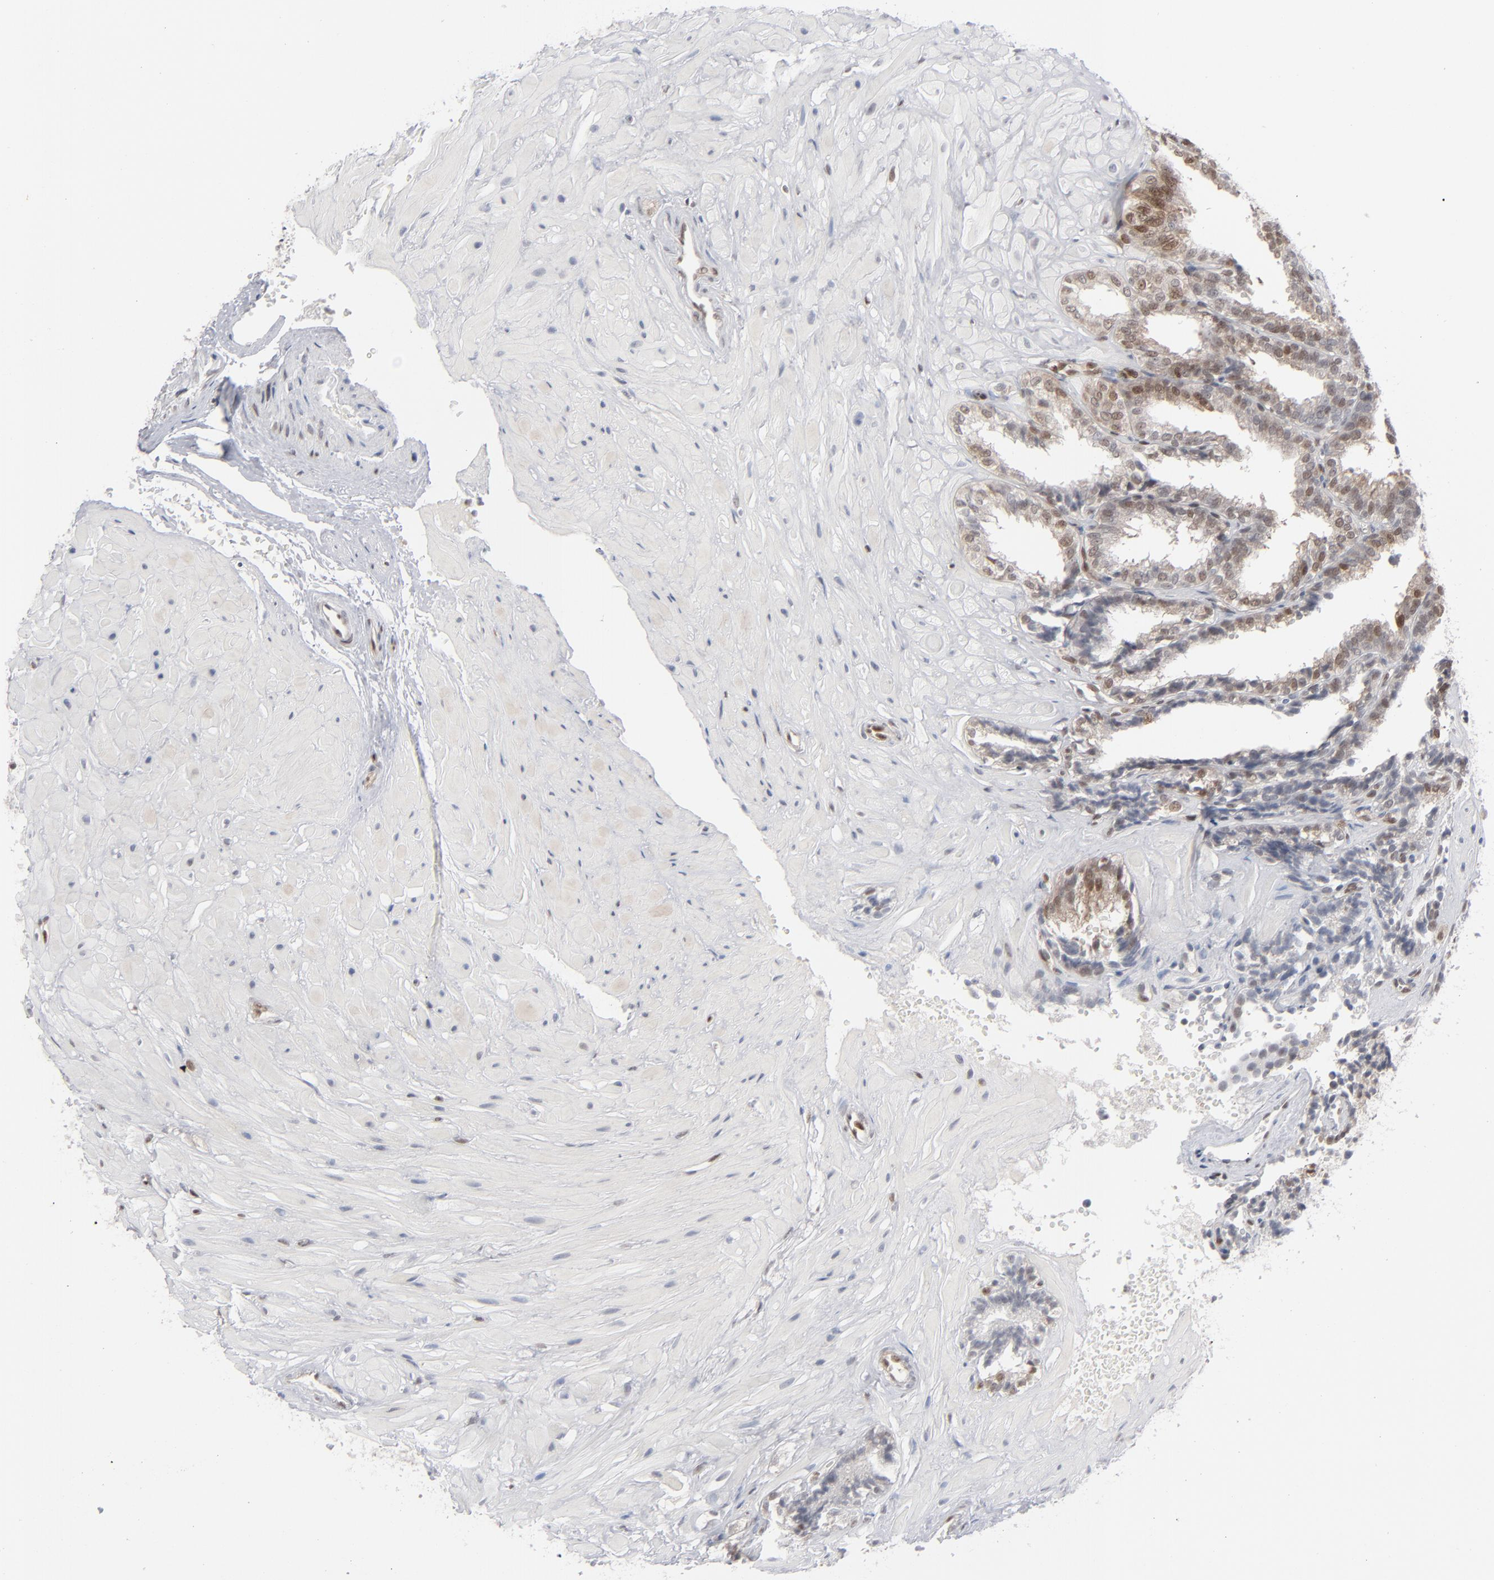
{"staining": {"intensity": "weak", "quantity": "25%-75%", "location": "nuclear"}, "tissue": "seminal vesicle", "cell_type": "Glandular cells", "image_type": "normal", "snomed": [{"axis": "morphology", "description": "Normal tissue, NOS"}, {"axis": "topography", "description": "Seminal veicle"}], "caption": "This histopathology image shows IHC staining of unremarkable seminal vesicle, with low weak nuclear positivity in approximately 25%-75% of glandular cells.", "gene": "IRF9", "patient": {"sex": "male", "age": 26}}